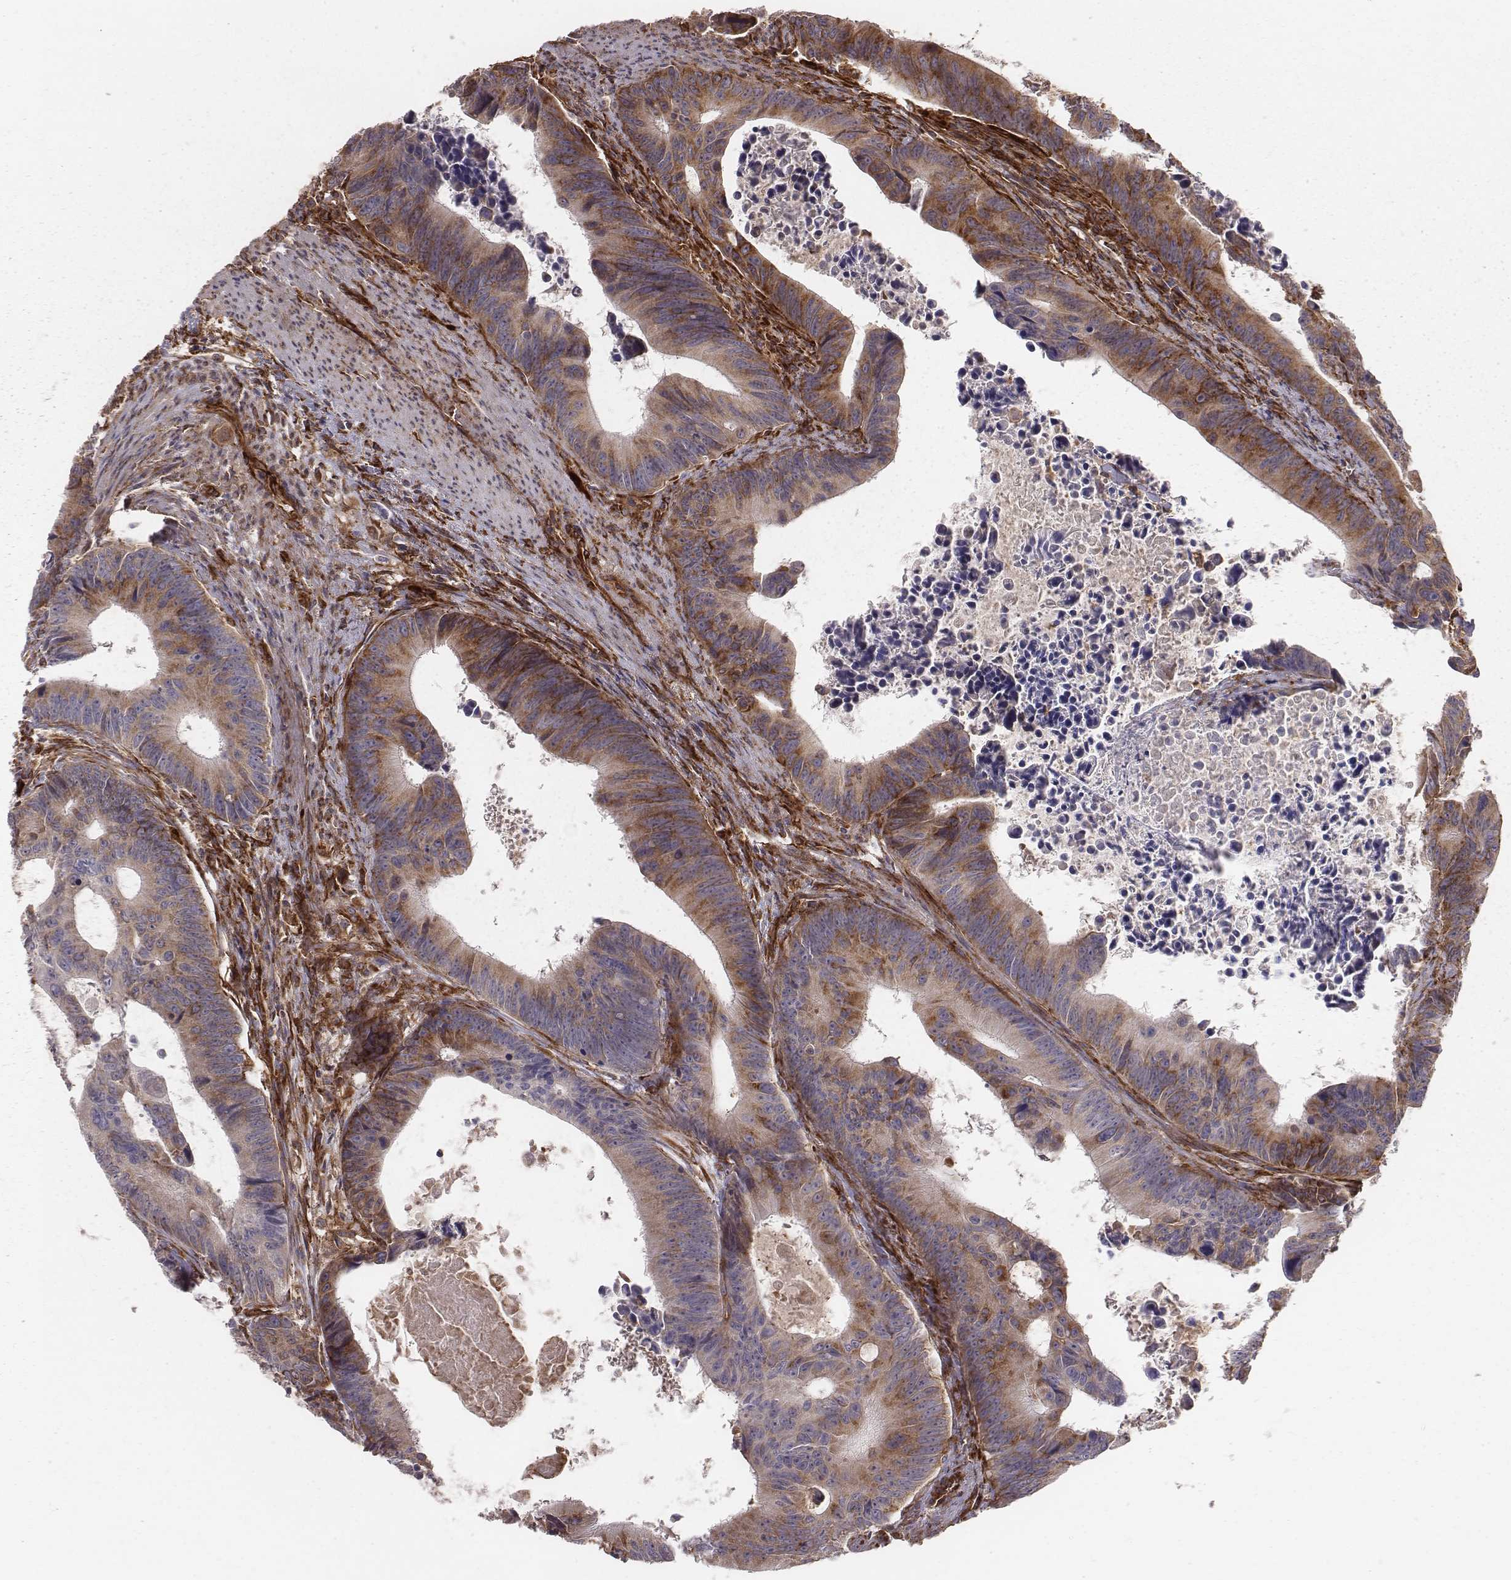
{"staining": {"intensity": "moderate", "quantity": ">75%", "location": "cytoplasmic/membranous"}, "tissue": "colorectal cancer", "cell_type": "Tumor cells", "image_type": "cancer", "snomed": [{"axis": "morphology", "description": "Adenocarcinoma, NOS"}, {"axis": "topography", "description": "Colon"}], "caption": "Protein positivity by immunohistochemistry (IHC) demonstrates moderate cytoplasmic/membranous positivity in about >75% of tumor cells in colorectal cancer.", "gene": "TXLNA", "patient": {"sex": "female", "age": 87}}